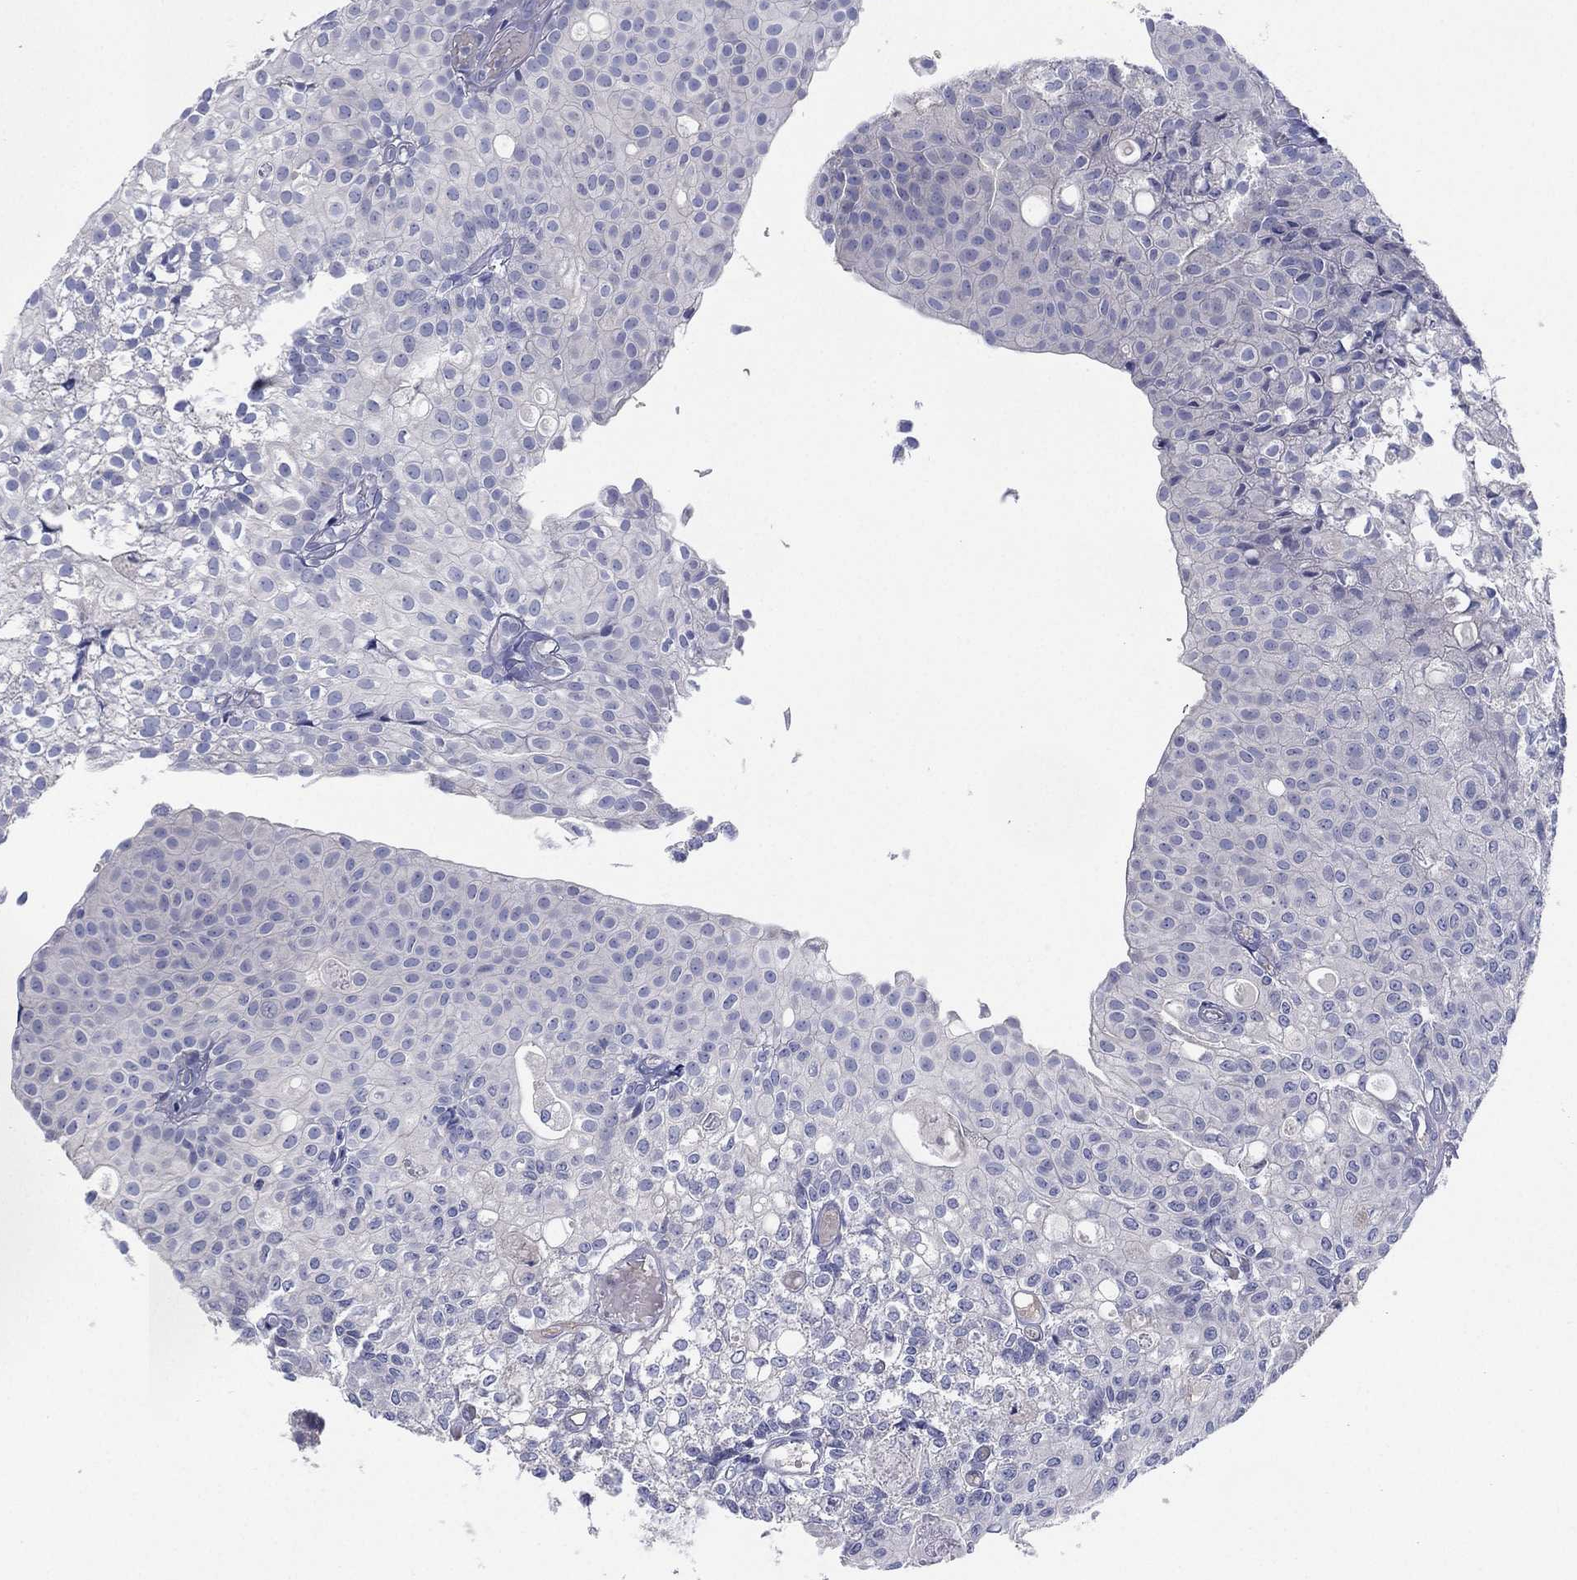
{"staining": {"intensity": "negative", "quantity": "none", "location": "none"}, "tissue": "urothelial cancer", "cell_type": "Tumor cells", "image_type": "cancer", "snomed": [{"axis": "morphology", "description": "Urothelial carcinoma, Low grade"}, {"axis": "topography", "description": "Urinary bladder"}], "caption": "An IHC histopathology image of low-grade urothelial carcinoma is shown. There is no staining in tumor cells of low-grade urothelial carcinoma.", "gene": "CYP2D6", "patient": {"sex": "male", "age": 89}}